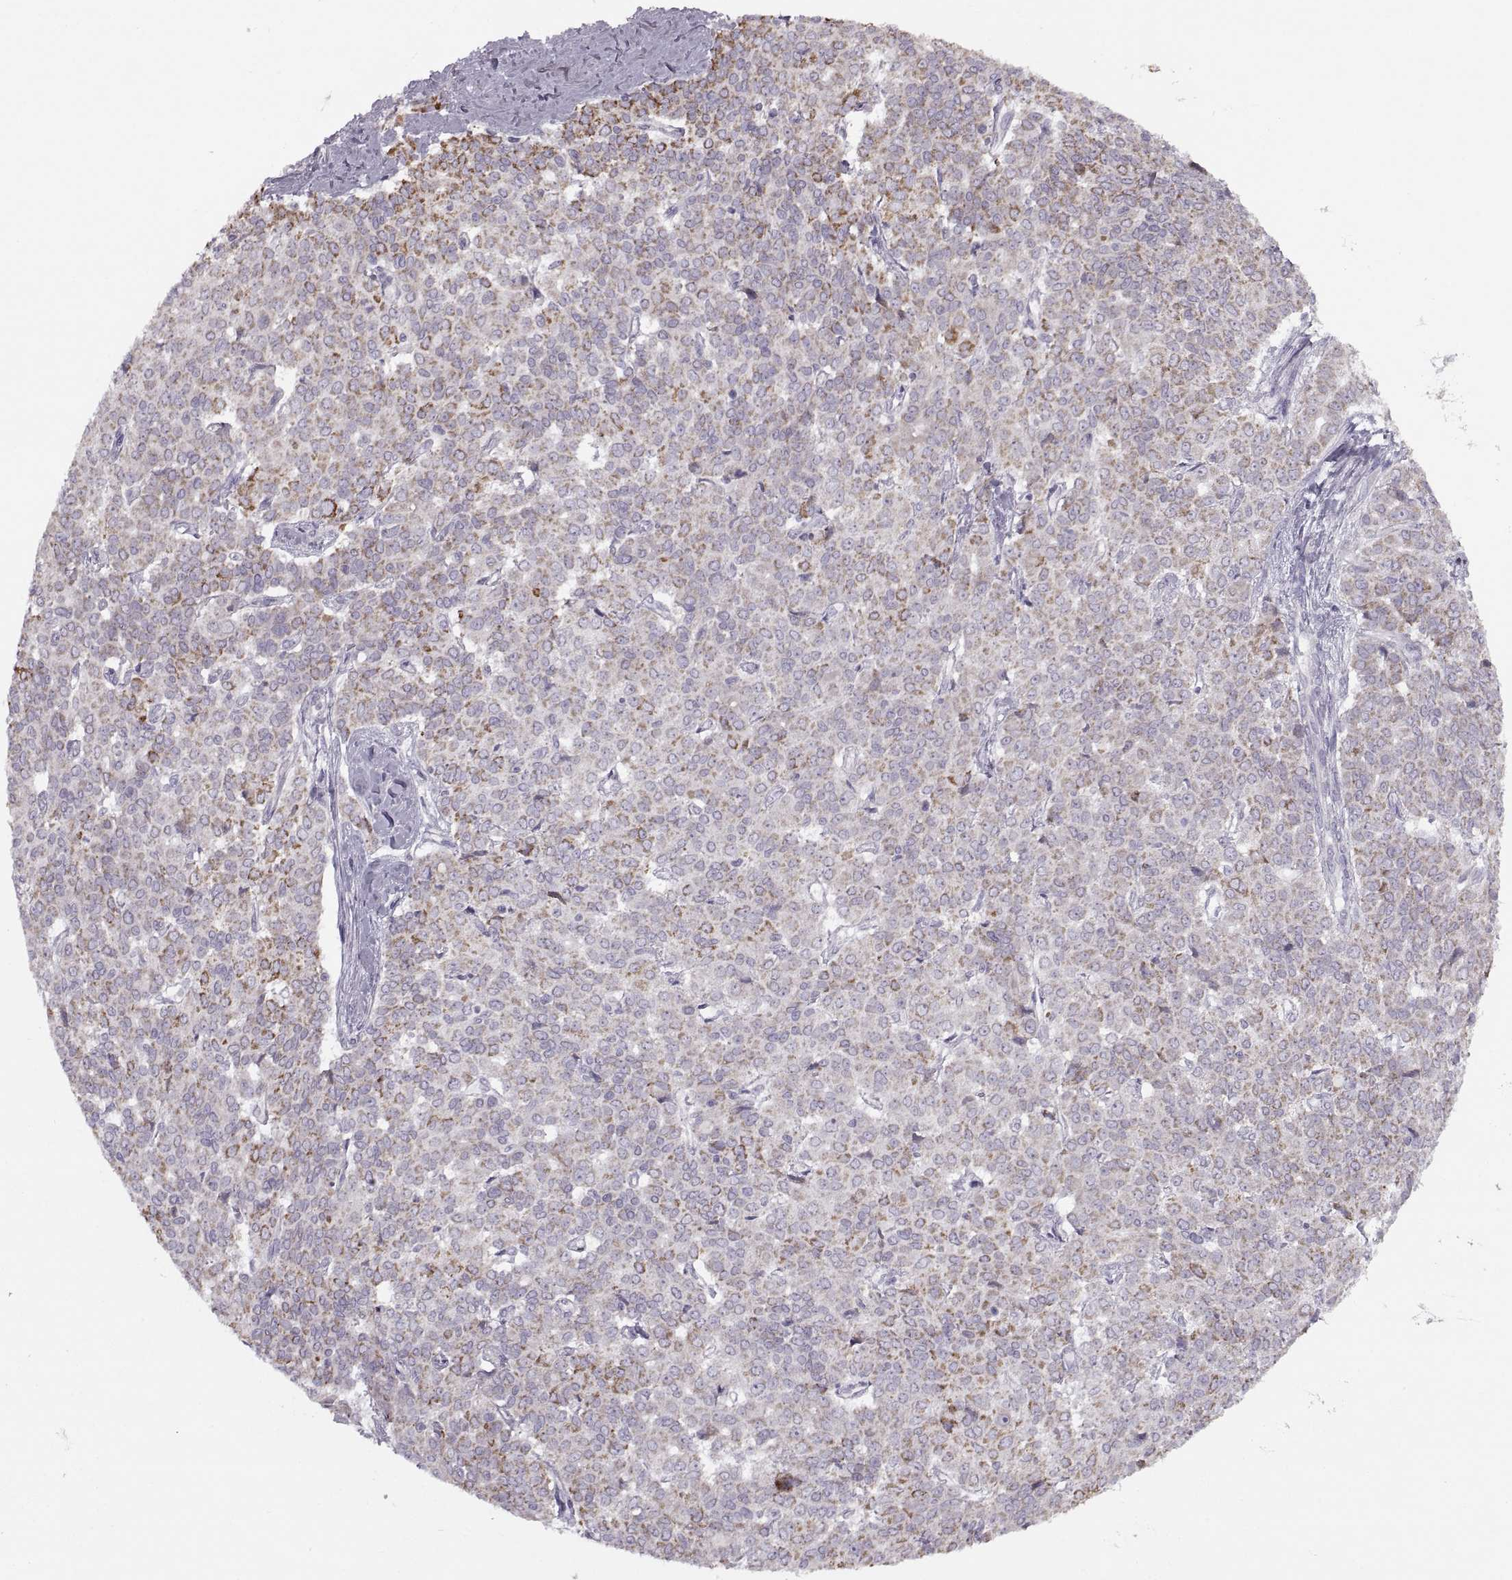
{"staining": {"intensity": "moderate", "quantity": "25%-75%", "location": "cytoplasmic/membranous"}, "tissue": "liver cancer", "cell_type": "Tumor cells", "image_type": "cancer", "snomed": [{"axis": "morphology", "description": "Cholangiocarcinoma"}, {"axis": "topography", "description": "Liver"}], "caption": "Liver cancer was stained to show a protein in brown. There is medium levels of moderate cytoplasmic/membranous staining in approximately 25%-75% of tumor cells. Ihc stains the protein of interest in brown and the nuclei are stained blue.", "gene": "PIERCE1", "patient": {"sex": "female", "age": 47}}